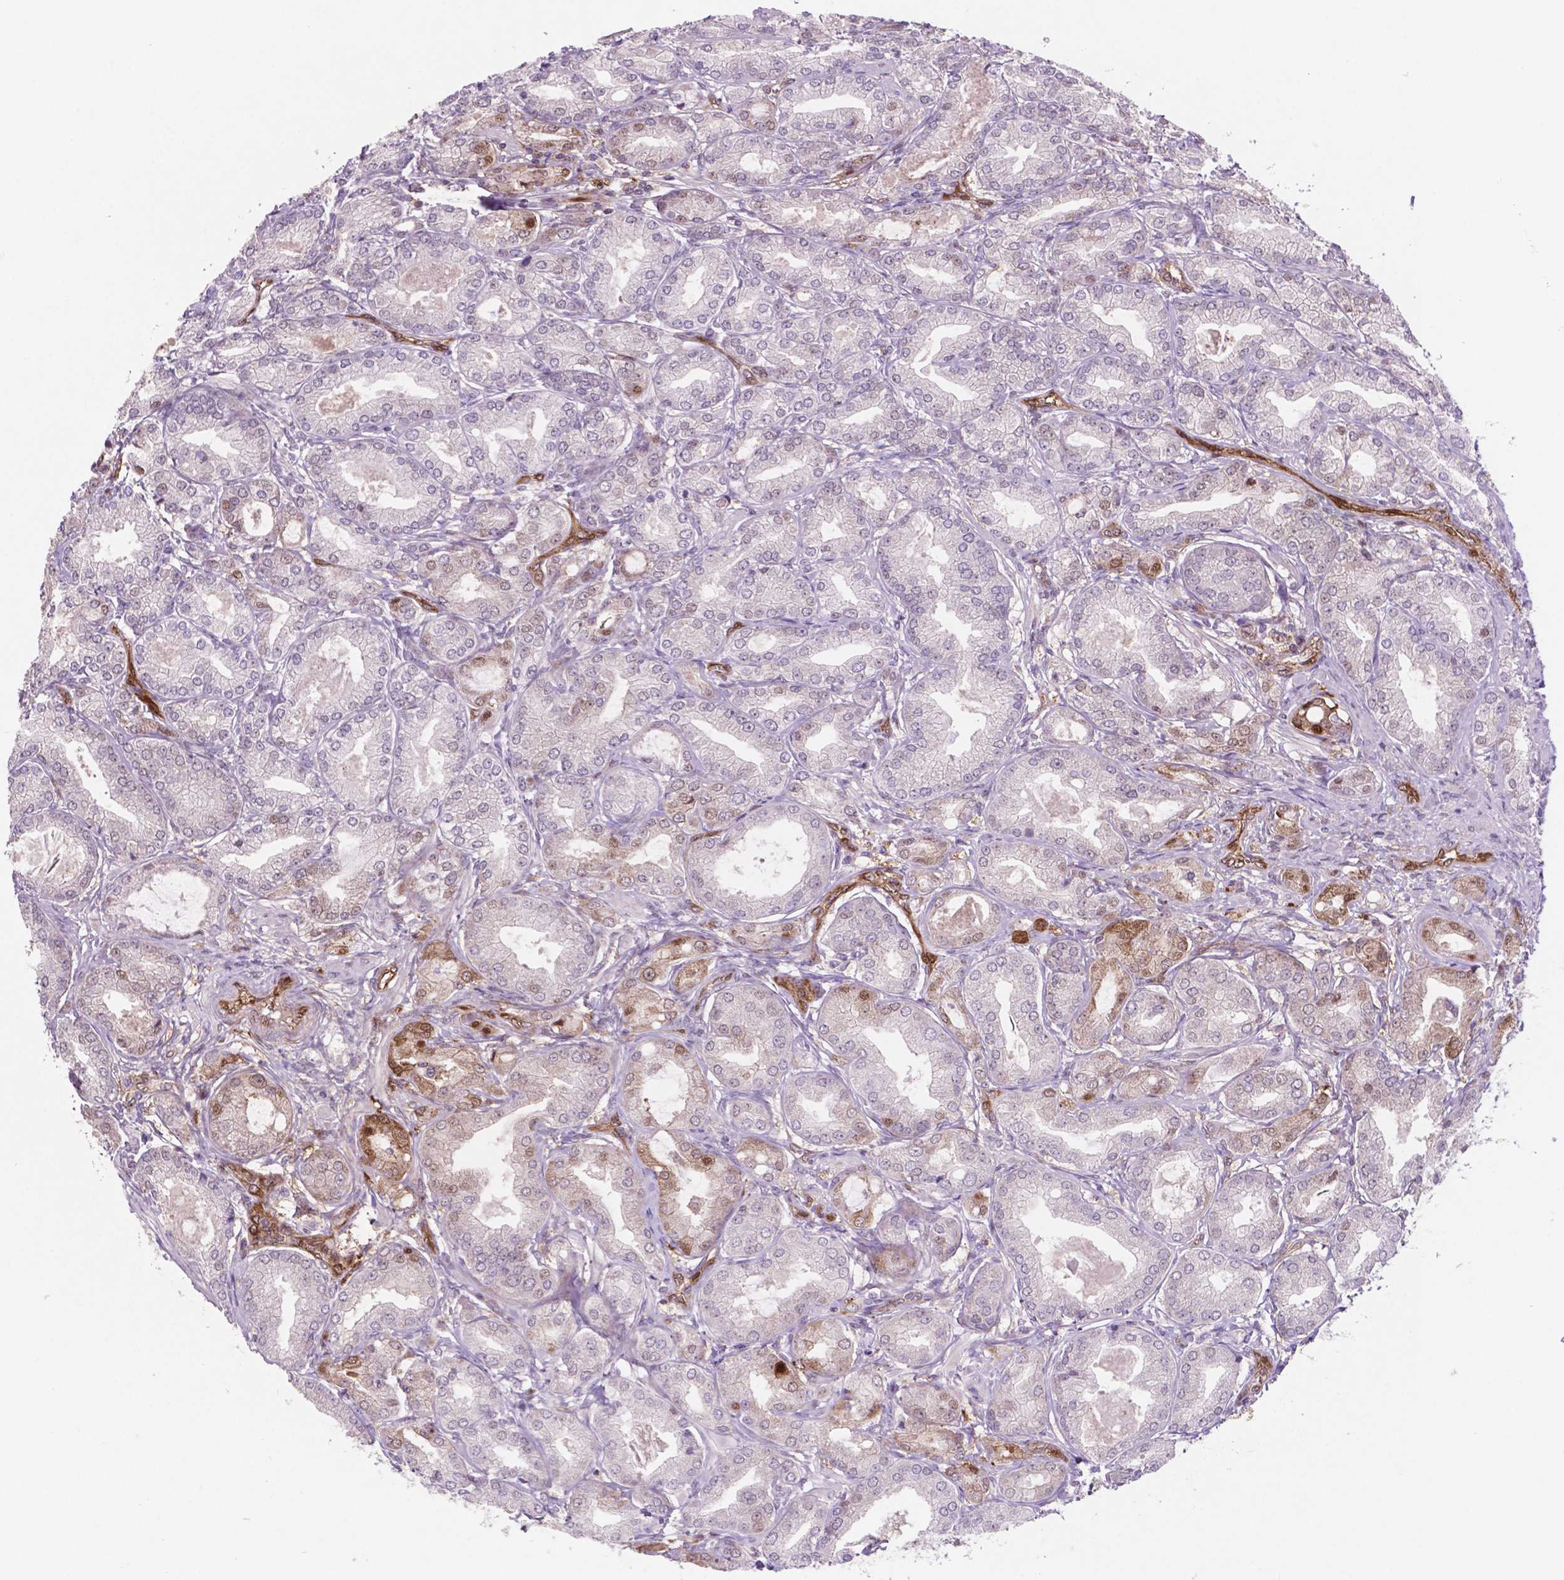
{"staining": {"intensity": "moderate", "quantity": "<25%", "location": "cytoplasmic/membranous,nuclear"}, "tissue": "prostate cancer", "cell_type": "Tumor cells", "image_type": "cancer", "snomed": [{"axis": "morphology", "description": "Adenocarcinoma, NOS"}, {"axis": "topography", "description": "Prostate and seminal vesicle, NOS"}, {"axis": "topography", "description": "Prostate"}], "caption": "A brown stain labels moderate cytoplasmic/membranous and nuclear positivity of a protein in human prostate adenocarcinoma tumor cells.", "gene": "LDHA", "patient": {"sex": "male", "age": 77}}